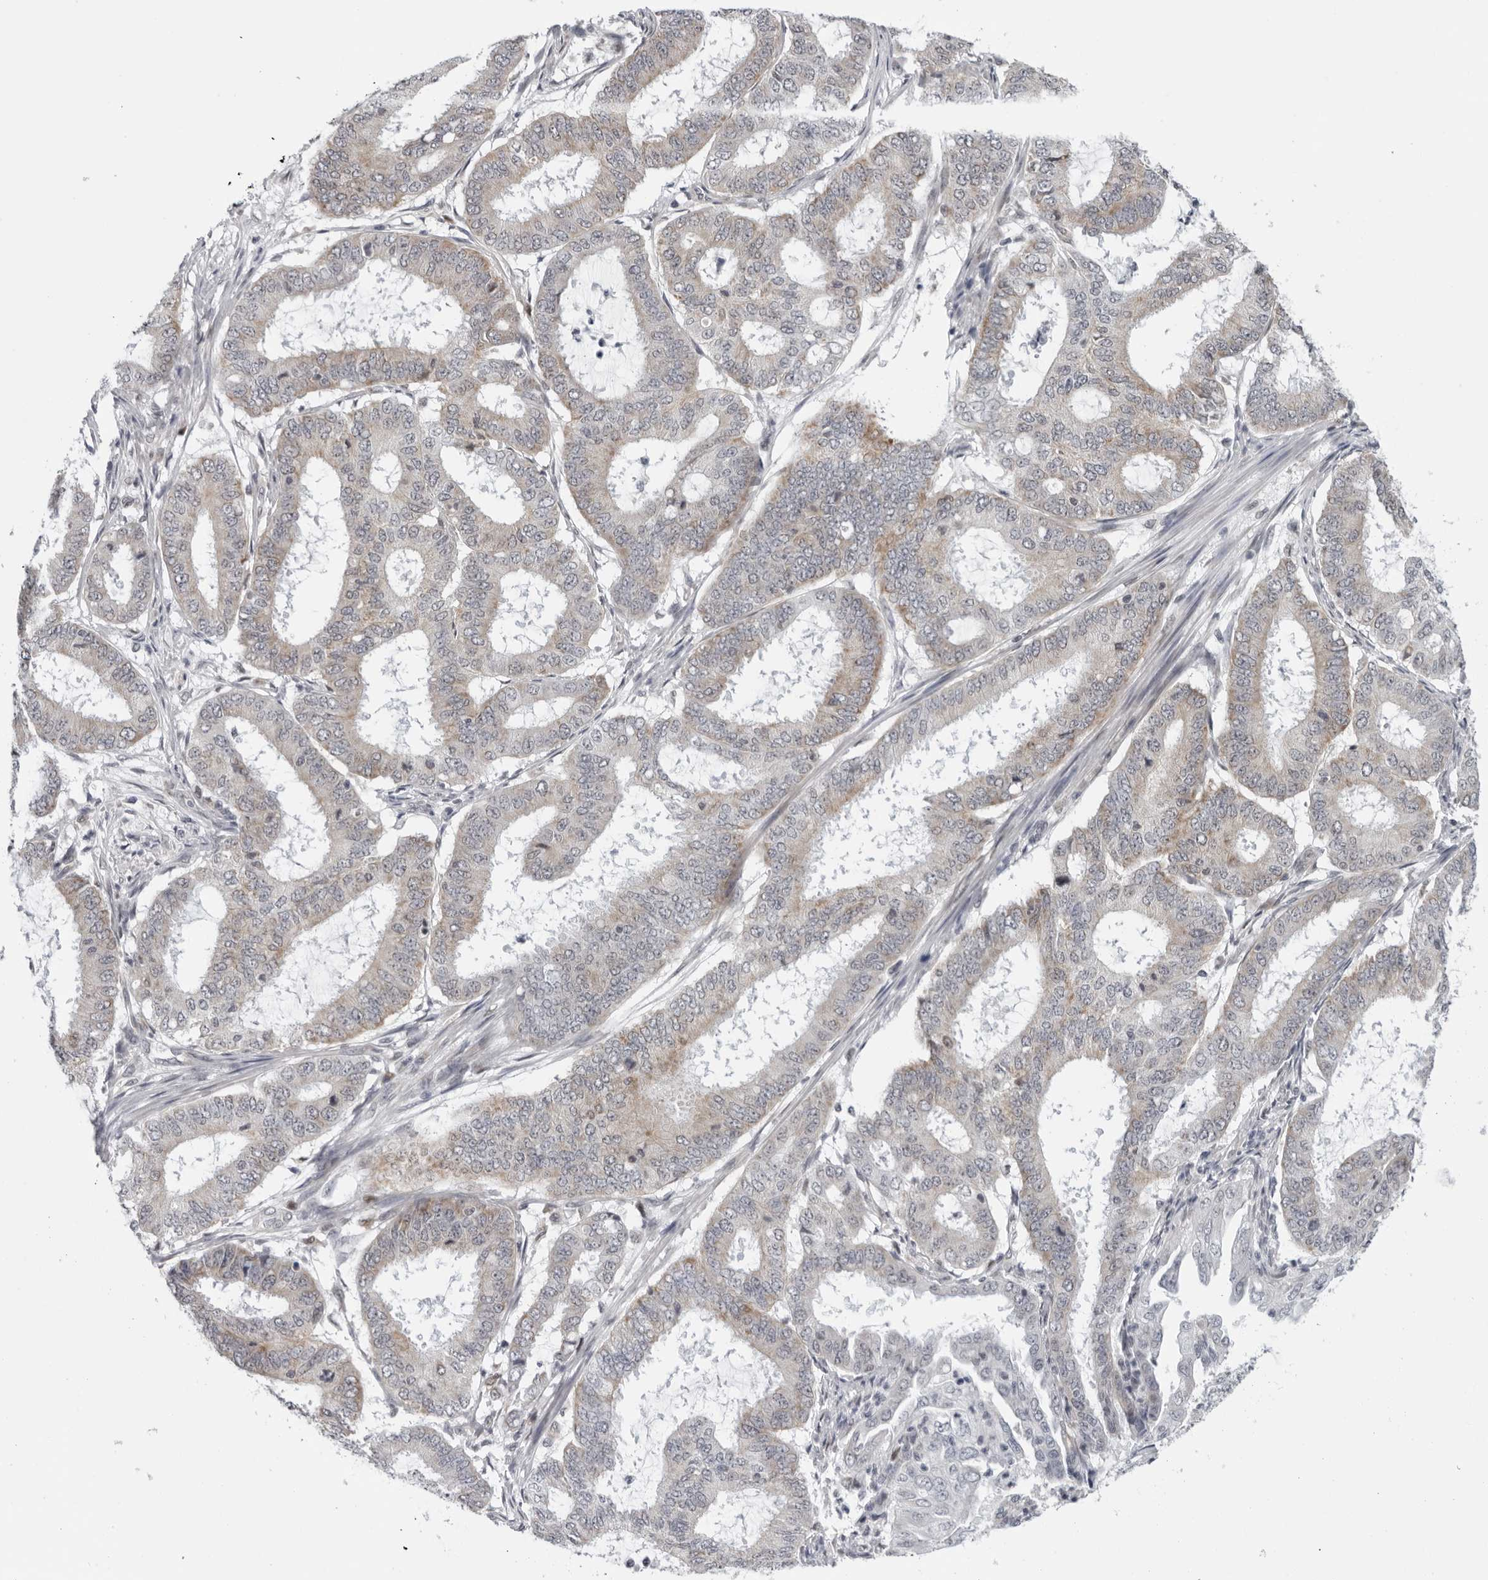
{"staining": {"intensity": "weak", "quantity": "25%-75%", "location": "cytoplasmic/membranous"}, "tissue": "endometrial cancer", "cell_type": "Tumor cells", "image_type": "cancer", "snomed": [{"axis": "morphology", "description": "Adenocarcinoma, NOS"}, {"axis": "topography", "description": "Endometrium"}], "caption": "IHC photomicrograph of adenocarcinoma (endometrial) stained for a protein (brown), which demonstrates low levels of weak cytoplasmic/membranous positivity in about 25%-75% of tumor cells.", "gene": "CPT2", "patient": {"sex": "female", "age": 51}}